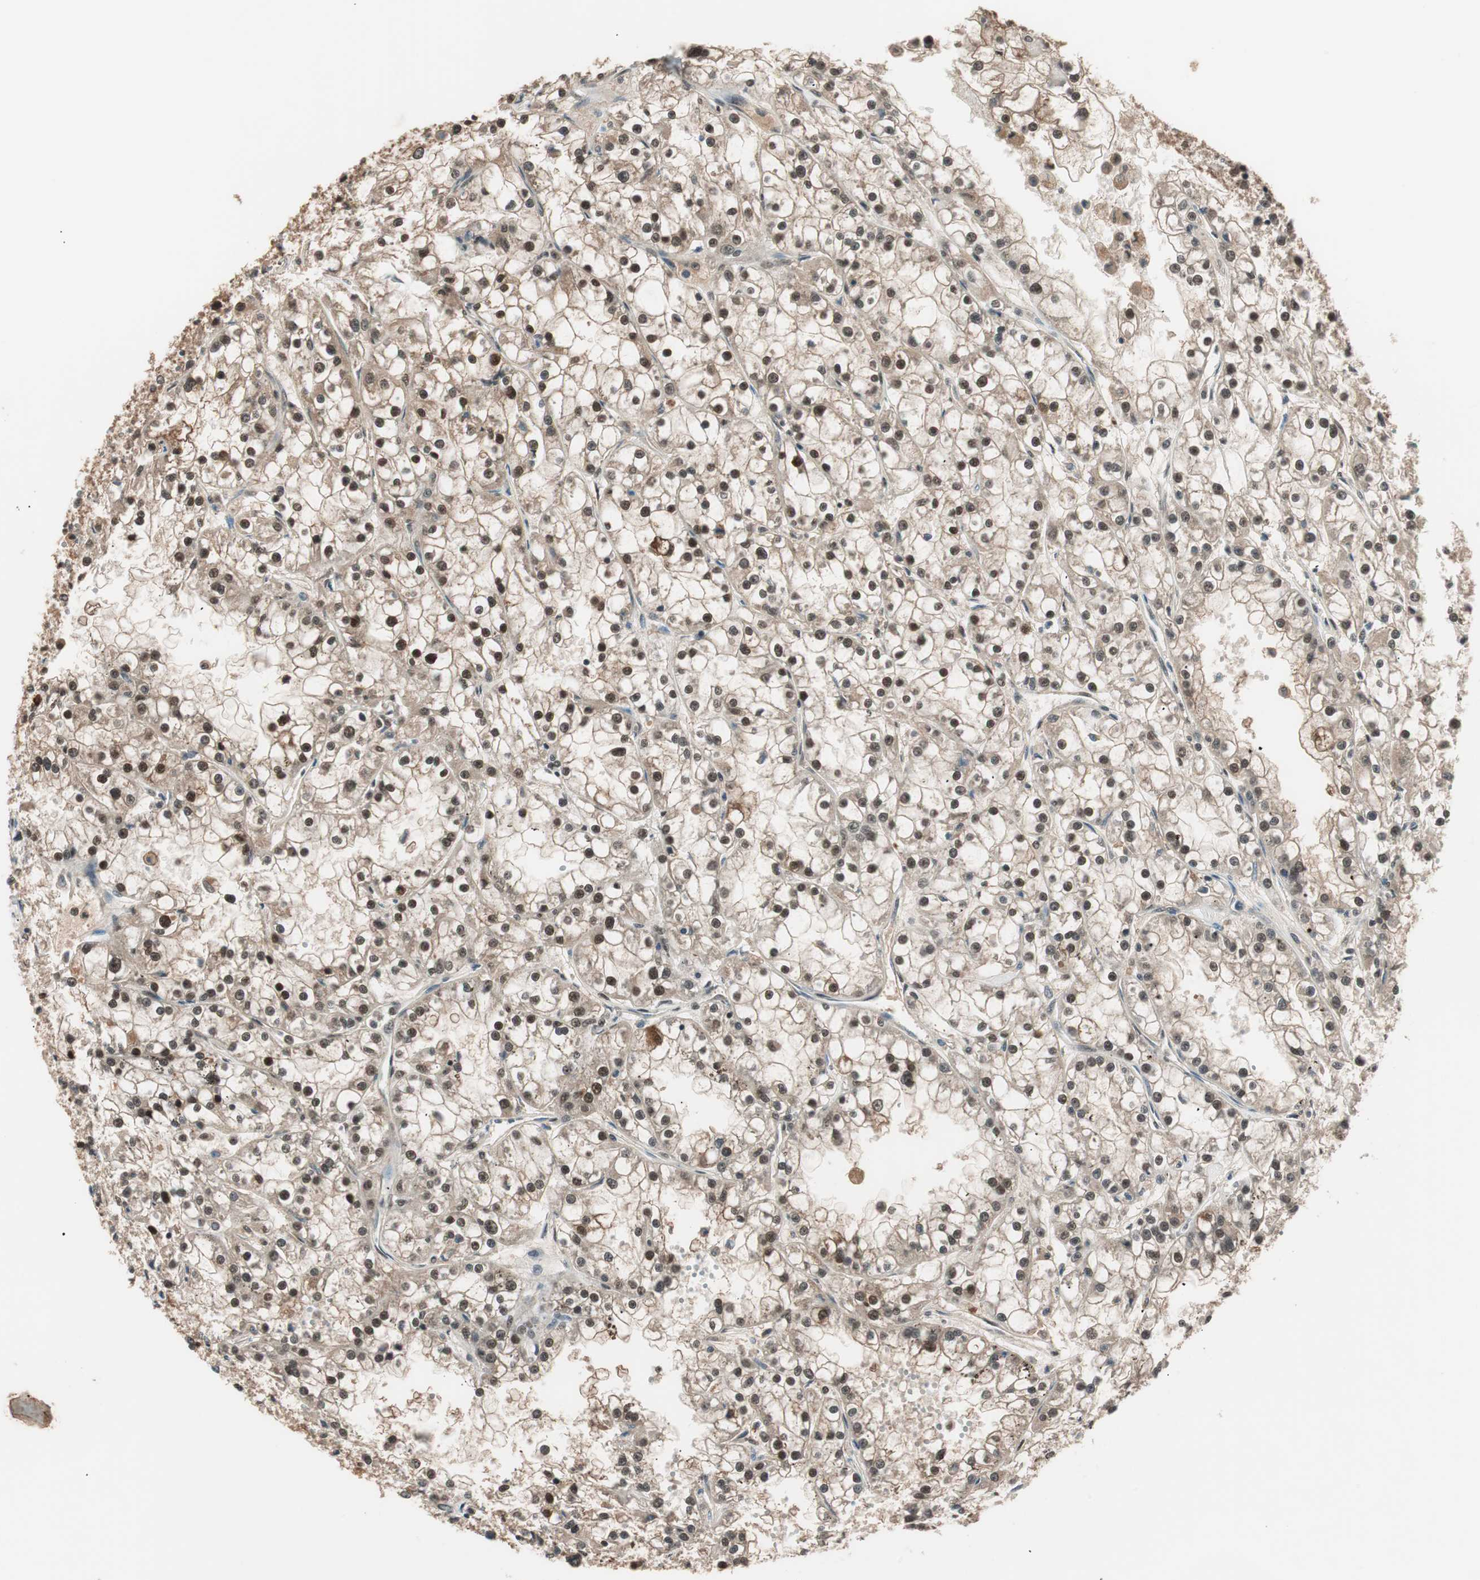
{"staining": {"intensity": "moderate", "quantity": "25%-75%", "location": "nuclear"}, "tissue": "renal cancer", "cell_type": "Tumor cells", "image_type": "cancer", "snomed": [{"axis": "morphology", "description": "Adenocarcinoma, NOS"}, {"axis": "topography", "description": "Kidney"}], "caption": "Protein expression analysis of renal cancer shows moderate nuclear staining in approximately 25%-75% of tumor cells.", "gene": "NFRKB", "patient": {"sex": "female", "age": 52}}